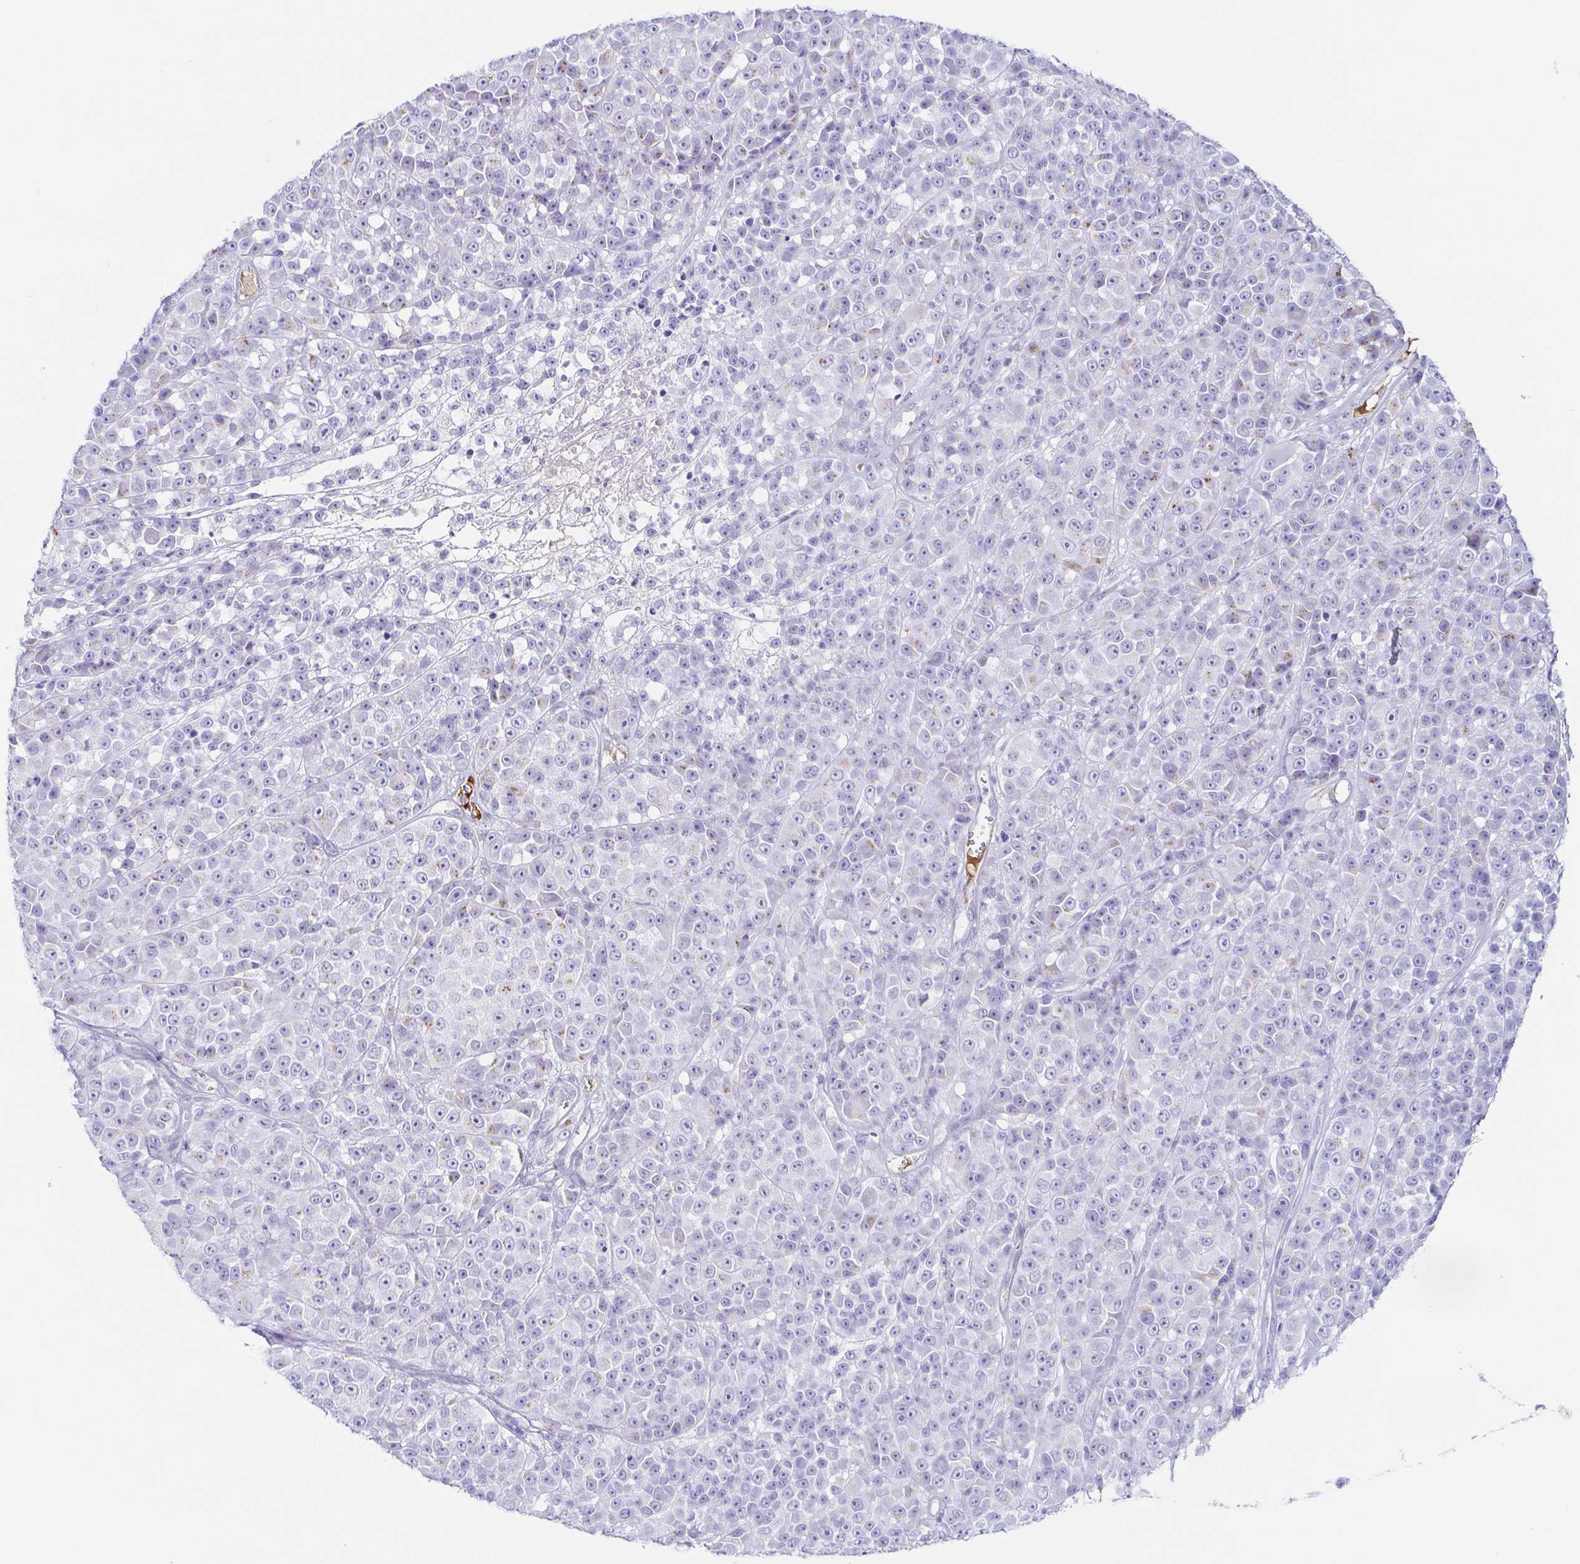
{"staining": {"intensity": "negative", "quantity": "none", "location": "none"}, "tissue": "melanoma", "cell_type": "Tumor cells", "image_type": "cancer", "snomed": [{"axis": "morphology", "description": "Malignant melanoma, NOS"}, {"axis": "topography", "description": "Skin"}, {"axis": "topography", "description": "Skin of back"}], "caption": "Immunohistochemistry (IHC) micrograph of malignant melanoma stained for a protein (brown), which displays no positivity in tumor cells.", "gene": "LDLRAD1", "patient": {"sex": "male", "age": 91}}